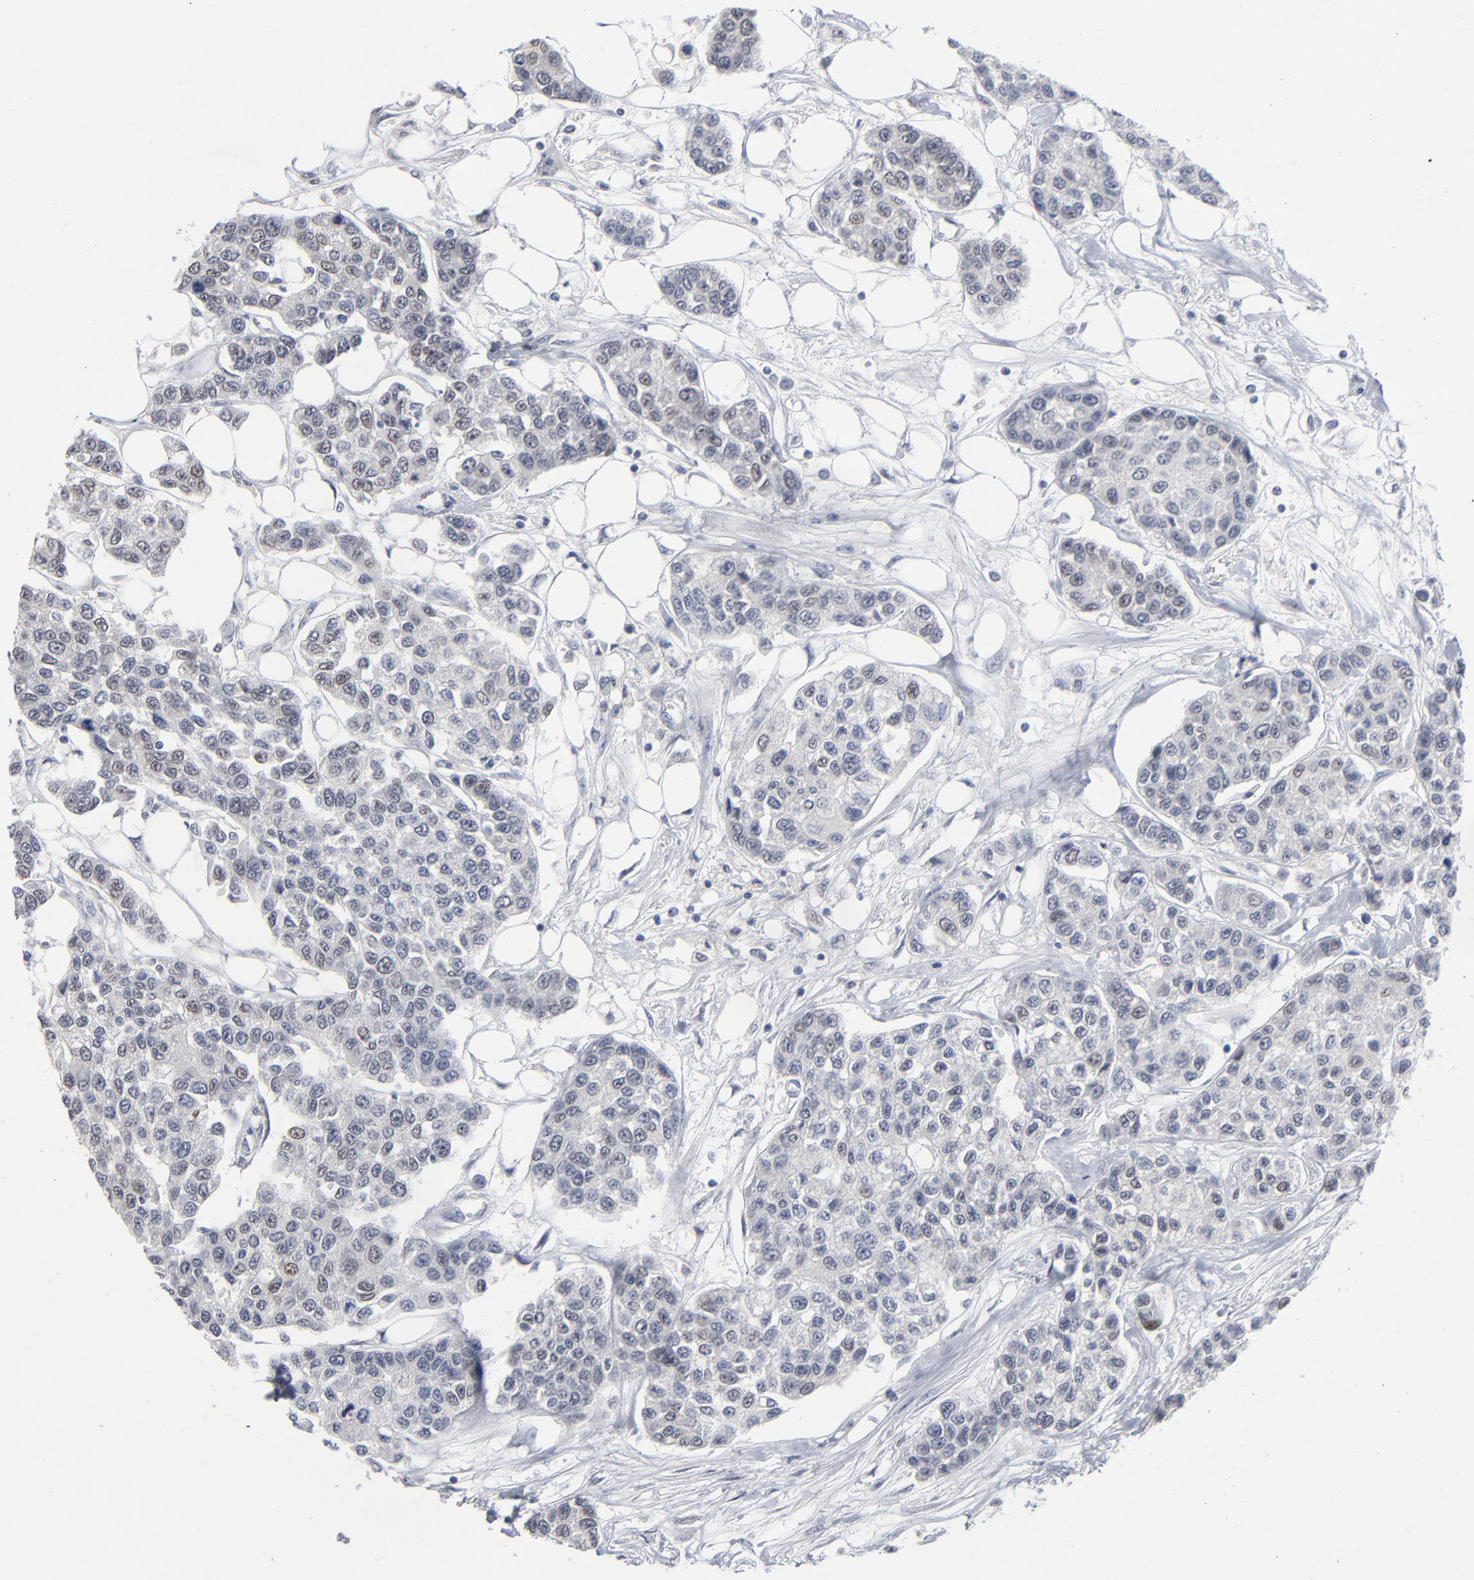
{"staining": {"intensity": "negative", "quantity": "none", "location": "none"}, "tissue": "breast cancer", "cell_type": "Tumor cells", "image_type": "cancer", "snomed": [{"axis": "morphology", "description": "Duct carcinoma"}, {"axis": "topography", "description": "Breast"}], "caption": "This histopathology image is of breast cancer (intraductal carcinoma) stained with IHC to label a protein in brown with the nuclei are counter-stained blue. There is no staining in tumor cells. (DAB immunohistochemistry, high magnification).", "gene": "FOXN2", "patient": {"sex": "female", "age": 51}}